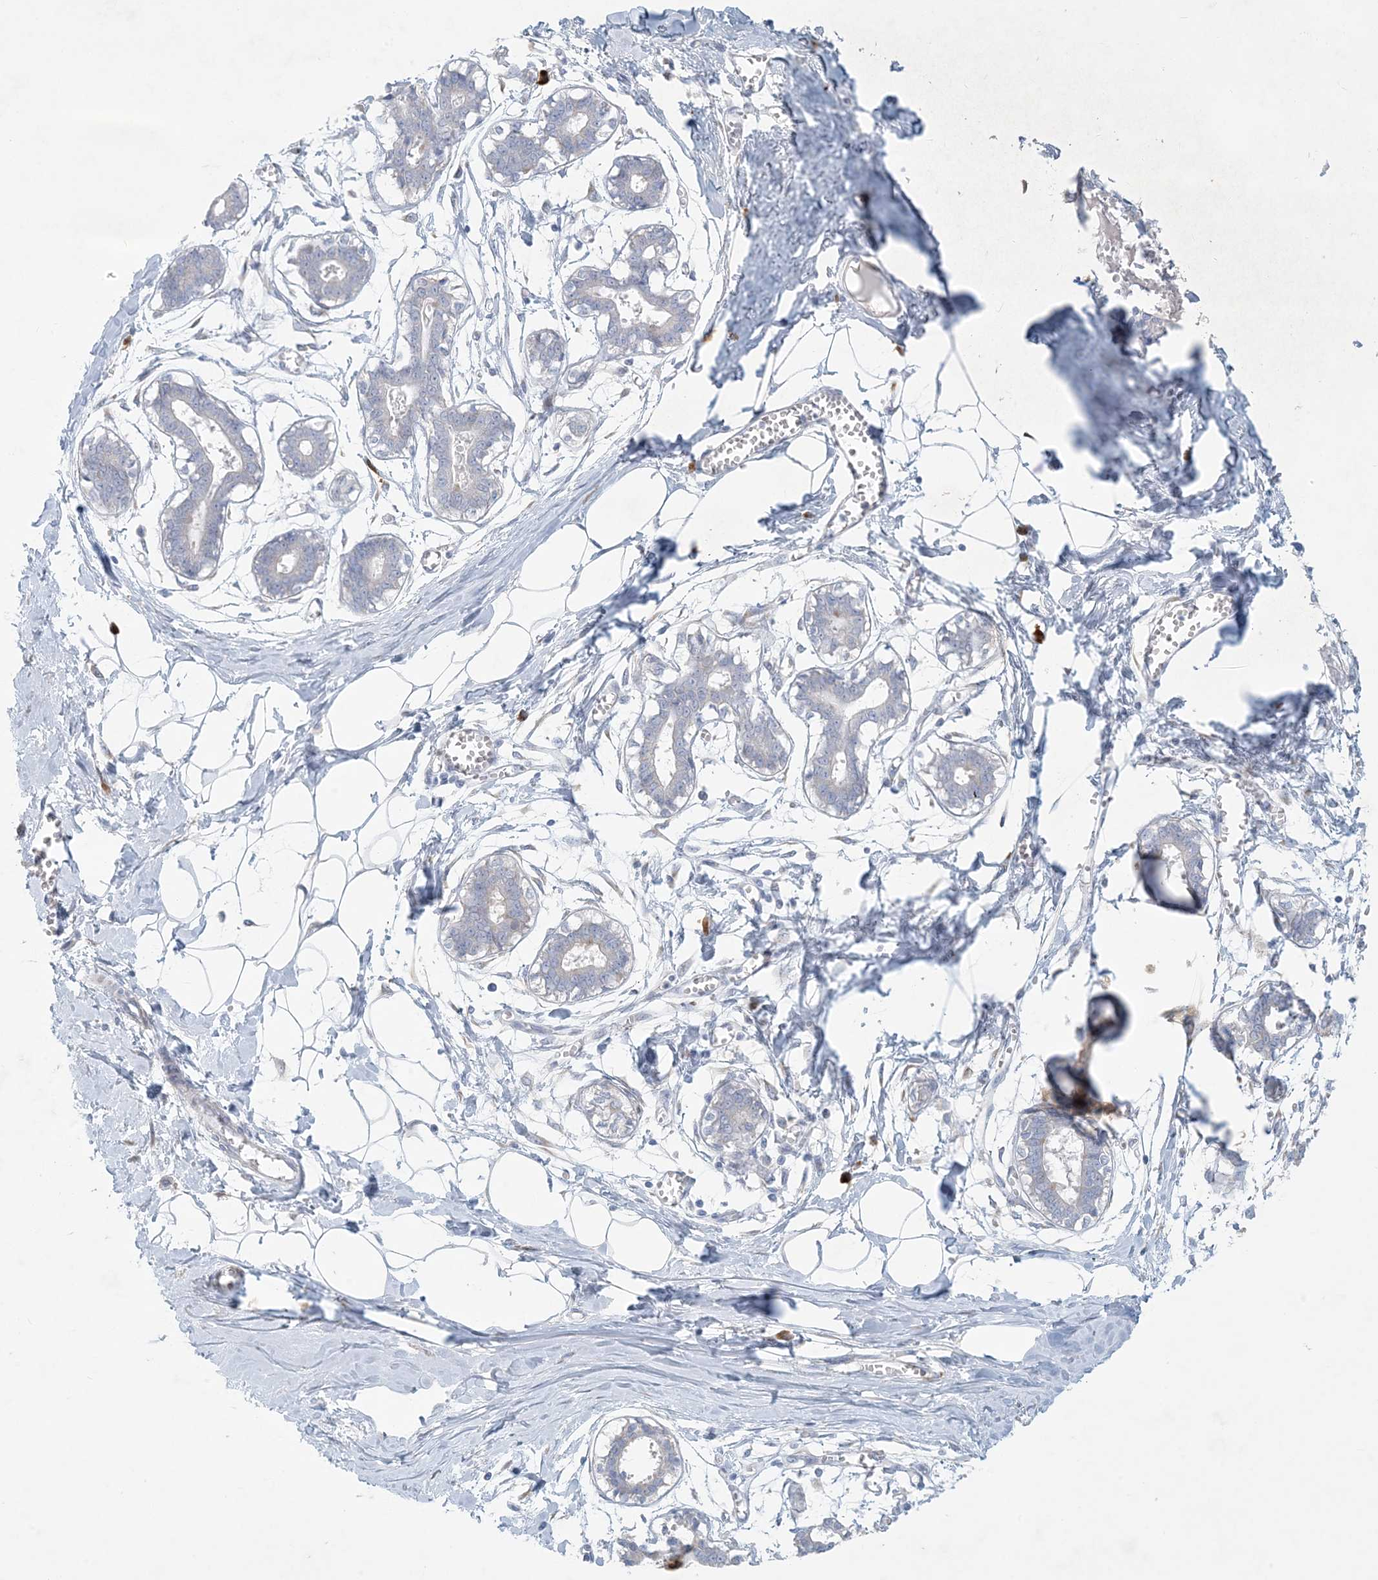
{"staining": {"intensity": "negative", "quantity": "none", "location": "none"}, "tissue": "breast", "cell_type": "Adipocytes", "image_type": "normal", "snomed": [{"axis": "morphology", "description": "Normal tissue, NOS"}, {"axis": "topography", "description": "Breast"}], "caption": "This is an immunohistochemistry histopathology image of benign human breast. There is no positivity in adipocytes.", "gene": "ZNF385D", "patient": {"sex": "female", "age": 27}}